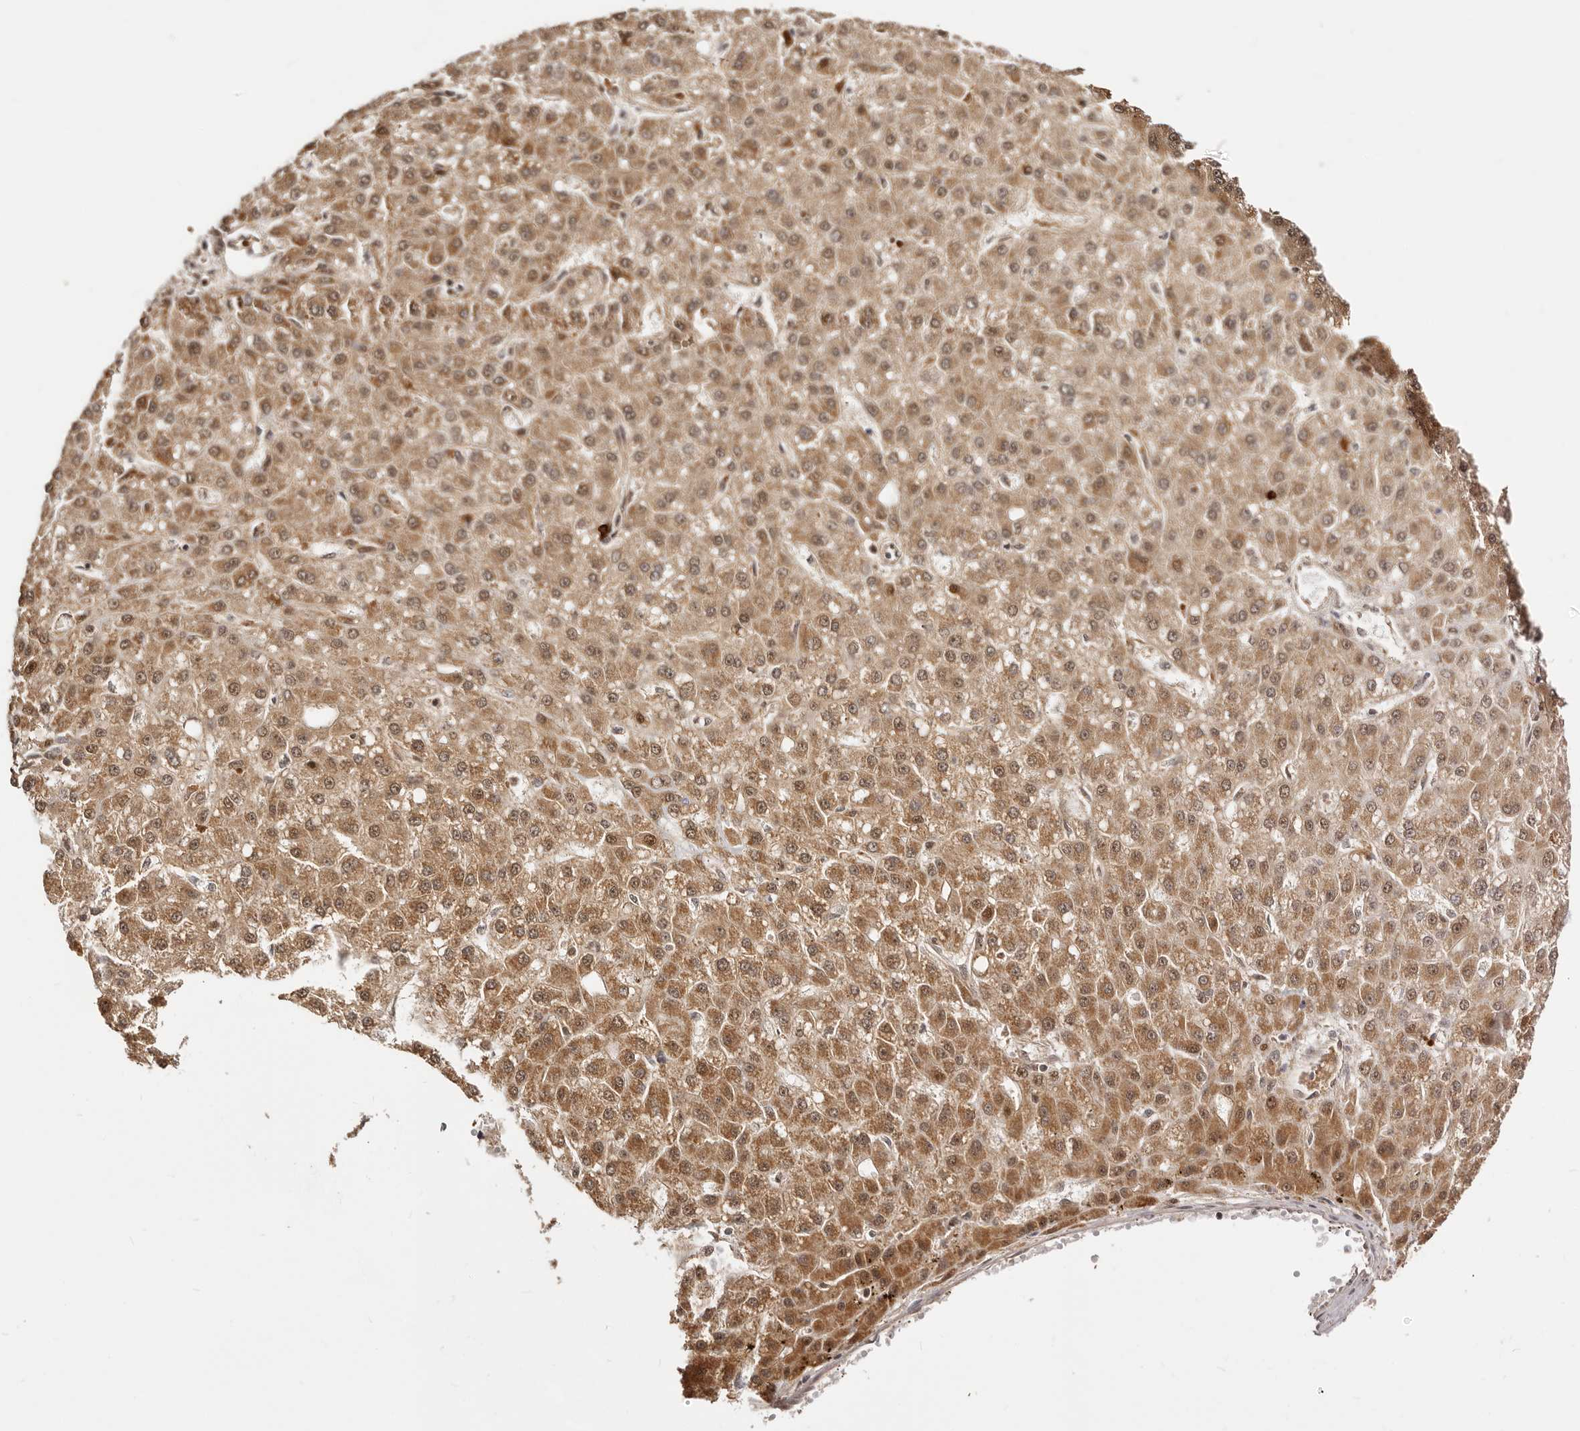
{"staining": {"intensity": "moderate", "quantity": ">75%", "location": "cytoplasmic/membranous,nuclear"}, "tissue": "liver cancer", "cell_type": "Tumor cells", "image_type": "cancer", "snomed": [{"axis": "morphology", "description": "Carcinoma, Hepatocellular, NOS"}, {"axis": "topography", "description": "Liver"}], "caption": "A photomicrograph of liver cancer (hepatocellular carcinoma) stained for a protein reveals moderate cytoplasmic/membranous and nuclear brown staining in tumor cells.", "gene": "SEC14L1", "patient": {"sex": "male", "age": 67}}